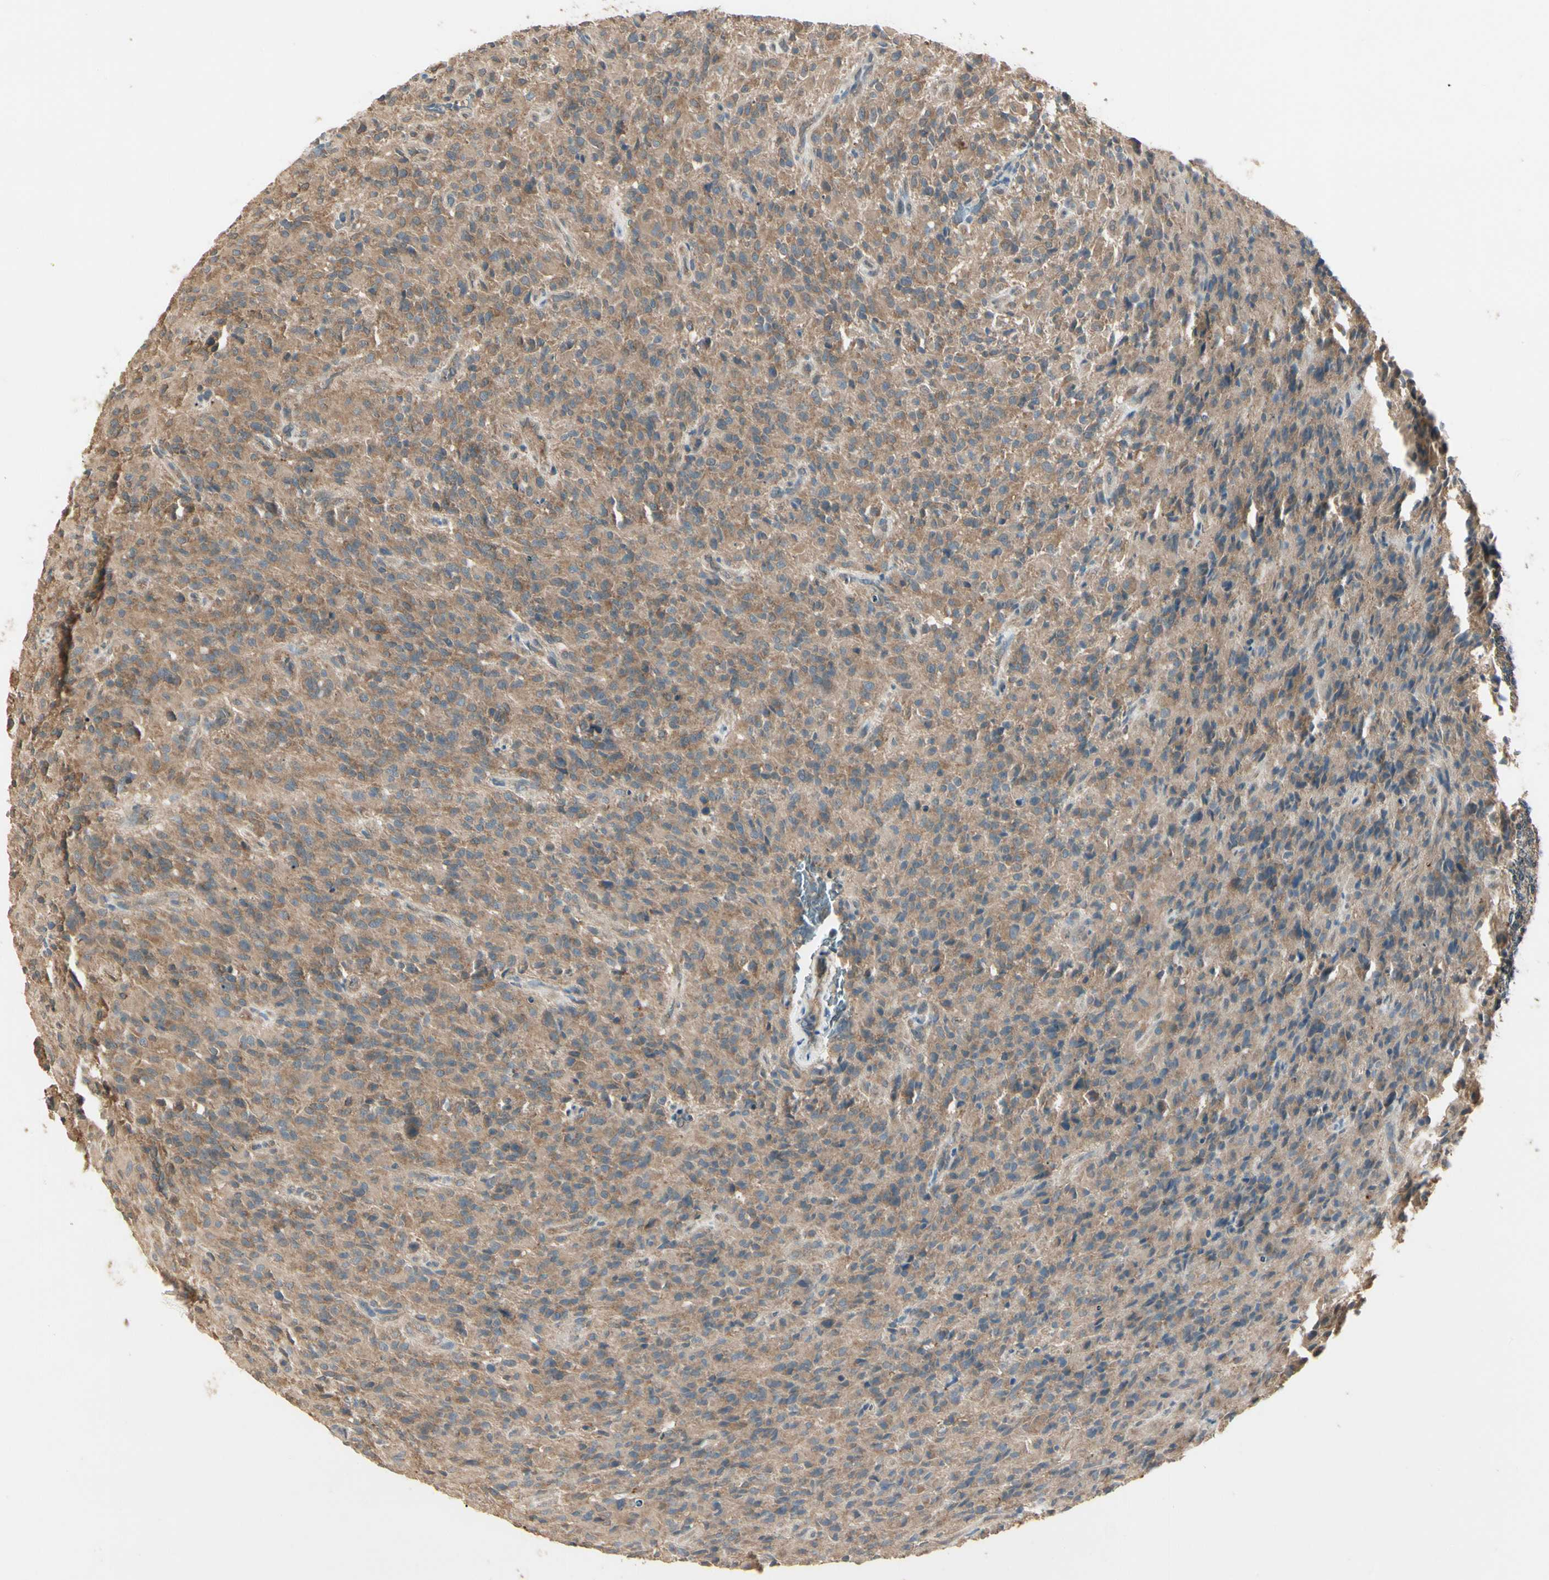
{"staining": {"intensity": "moderate", "quantity": ">75%", "location": "cytoplasmic/membranous"}, "tissue": "glioma", "cell_type": "Tumor cells", "image_type": "cancer", "snomed": [{"axis": "morphology", "description": "Glioma, malignant, High grade"}, {"axis": "topography", "description": "Brain"}], "caption": "Moderate cytoplasmic/membranous expression is identified in about >75% of tumor cells in glioma.", "gene": "CCT7", "patient": {"sex": "male", "age": 71}}